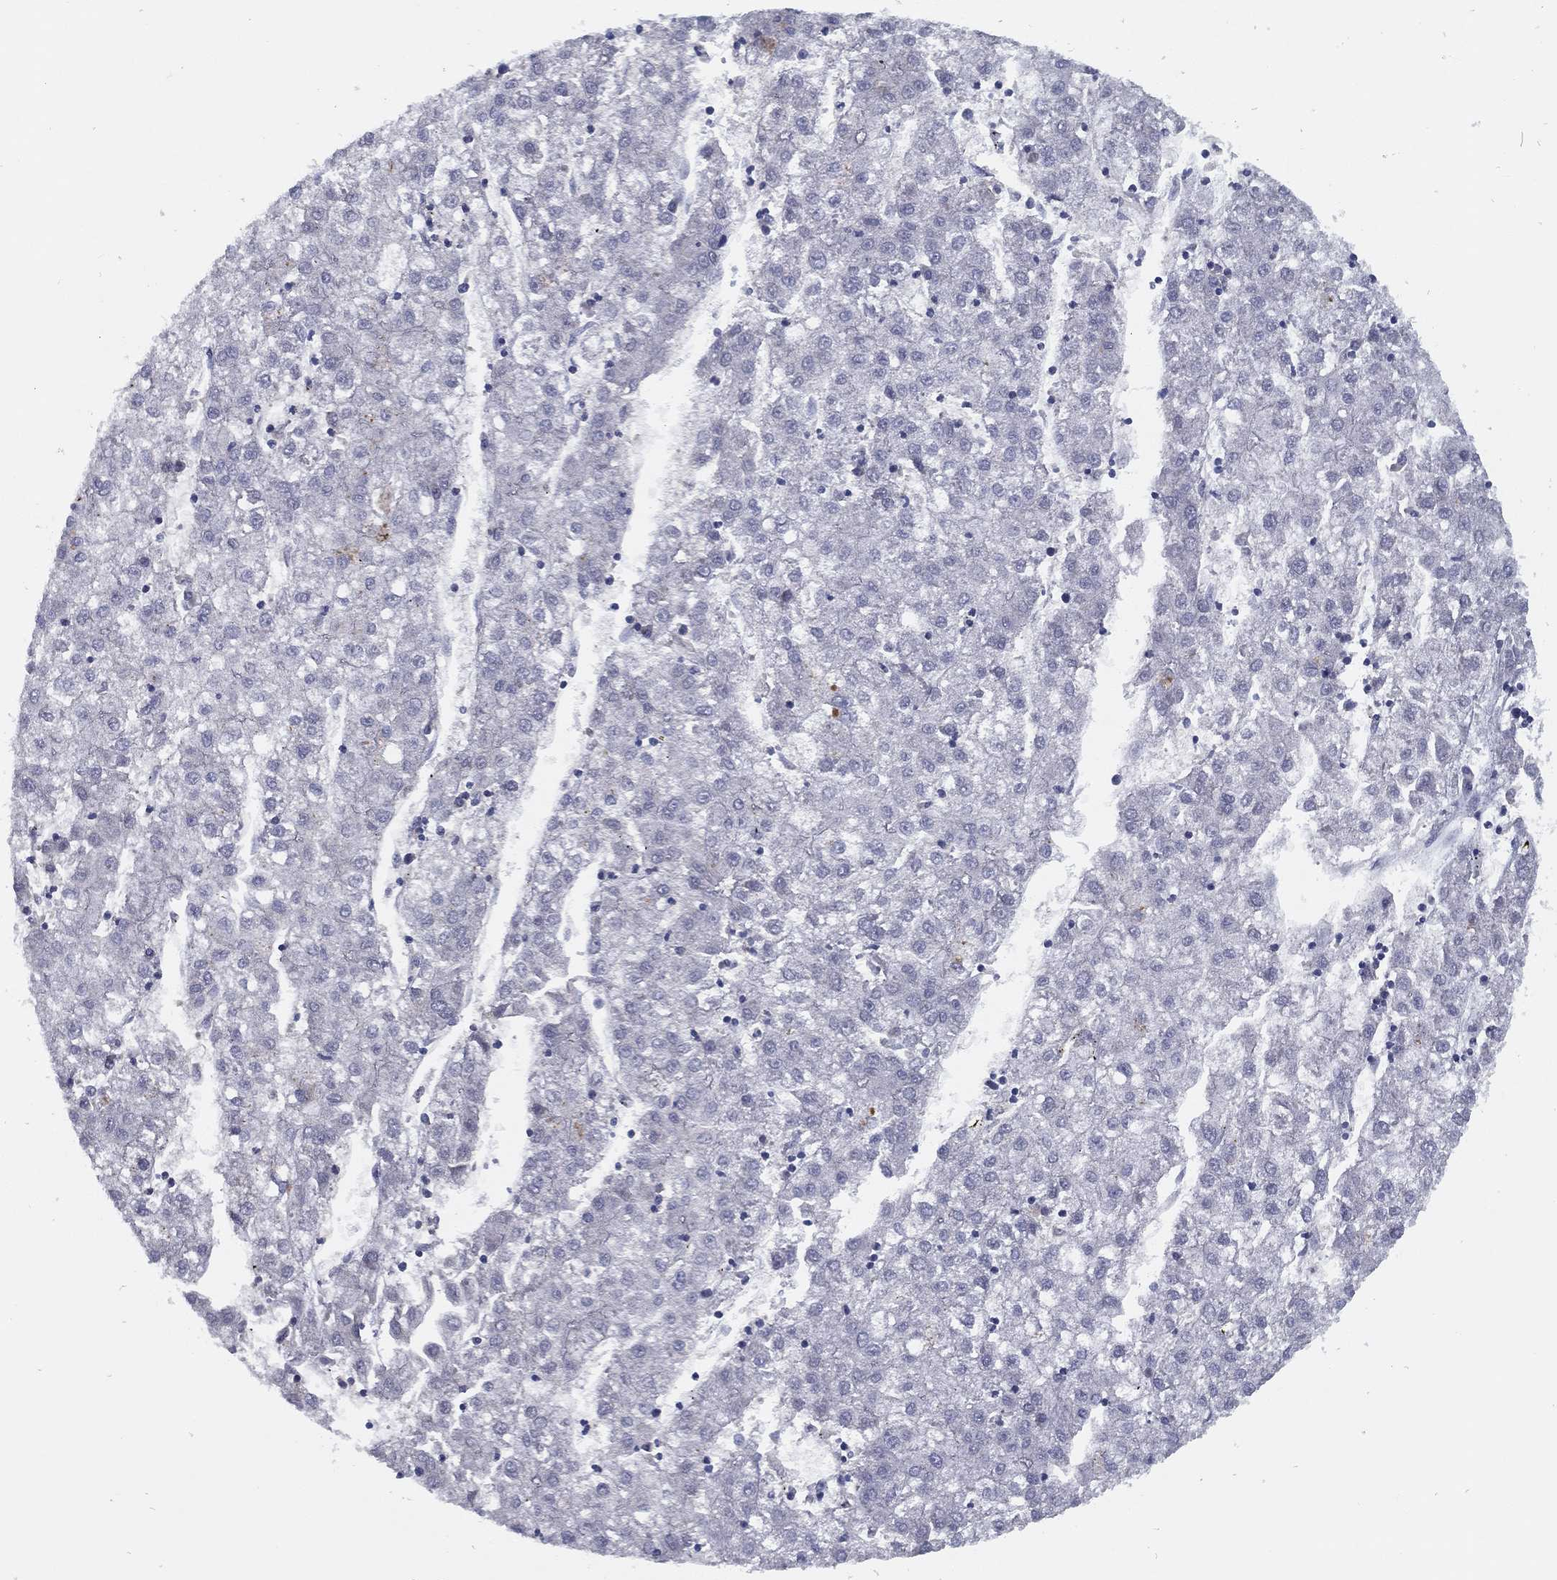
{"staining": {"intensity": "negative", "quantity": "none", "location": "none"}, "tissue": "liver cancer", "cell_type": "Tumor cells", "image_type": "cancer", "snomed": [{"axis": "morphology", "description": "Carcinoma, Hepatocellular, NOS"}, {"axis": "topography", "description": "Liver"}], "caption": "Protein analysis of liver cancer (hepatocellular carcinoma) reveals no significant expression in tumor cells. (DAB (3,3'-diaminobenzidine) immunohistochemistry visualized using brightfield microscopy, high magnification).", "gene": "TMEM252", "patient": {"sex": "male", "age": 72}}